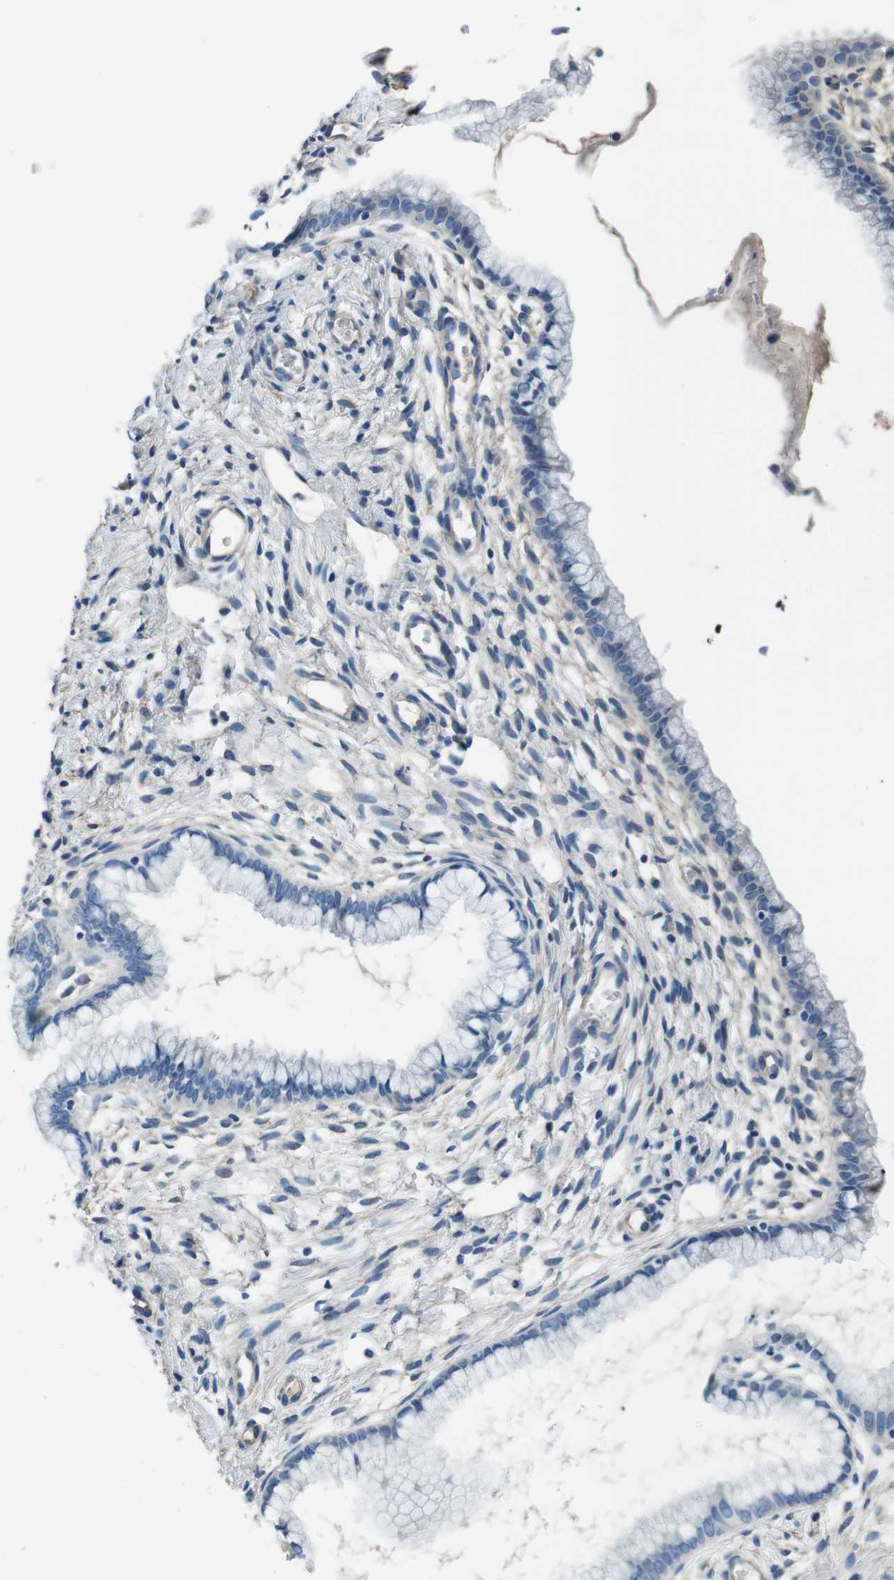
{"staining": {"intensity": "negative", "quantity": "none", "location": "none"}, "tissue": "cervix", "cell_type": "Glandular cells", "image_type": "normal", "snomed": [{"axis": "morphology", "description": "Normal tissue, NOS"}, {"axis": "topography", "description": "Cervix"}], "caption": "Glandular cells show no significant staining in benign cervix. (Stains: DAB (3,3'-diaminobenzidine) immunohistochemistry (IHC) with hematoxylin counter stain, Microscopy: brightfield microscopy at high magnification).", "gene": "CASQ1", "patient": {"sex": "female", "age": 65}}